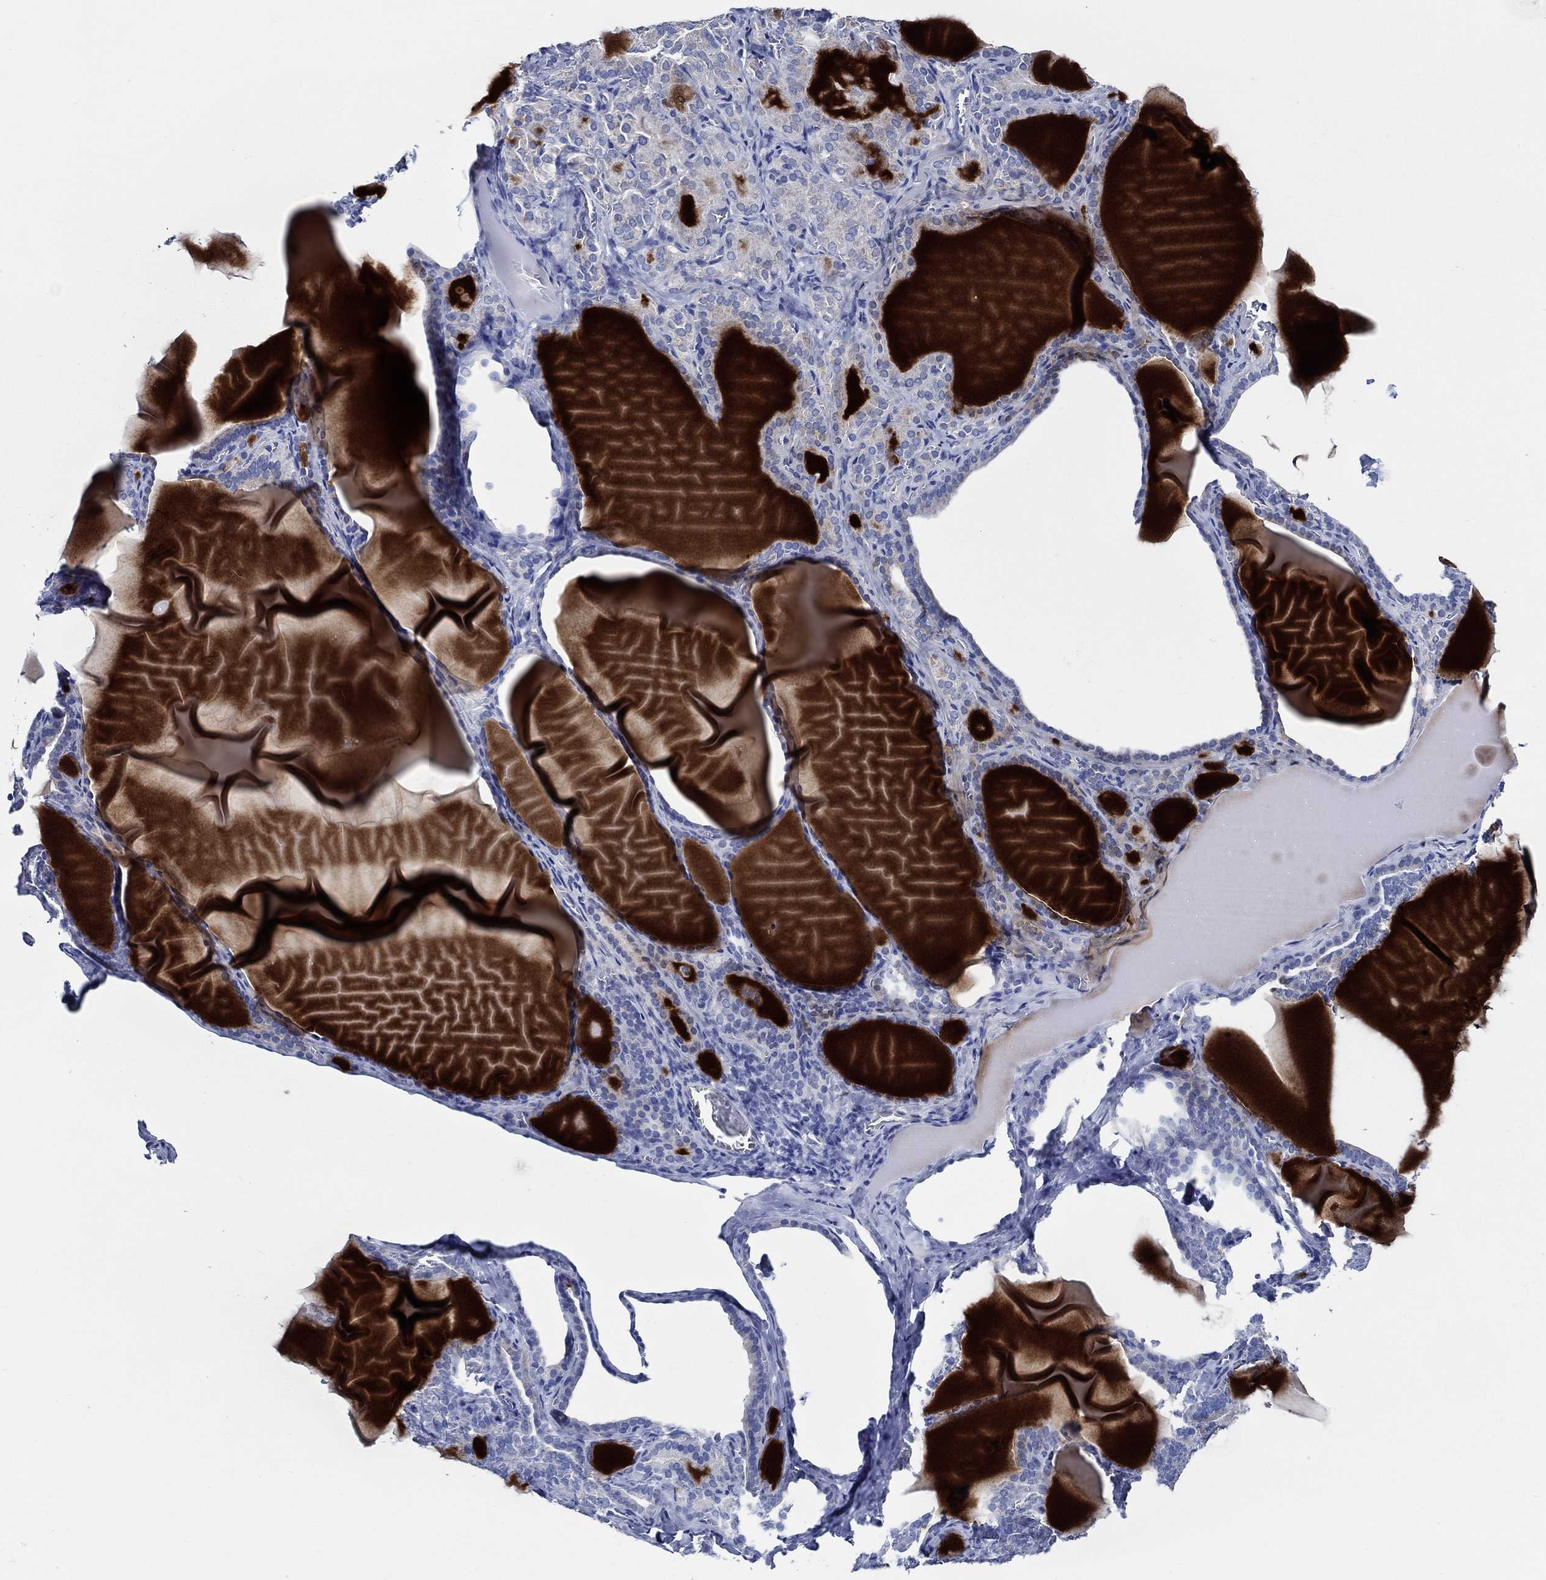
{"staining": {"intensity": "negative", "quantity": "none", "location": "none"}, "tissue": "thyroid gland", "cell_type": "Glandular cells", "image_type": "normal", "snomed": [{"axis": "morphology", "description": "Normal tissue, NOS"}, {"axis": "morphology", "description": "Hyperplasia, NOS"}, {"axis": "topography", "description": "Thyroid gland"}], "caption": "IHC image of benign thyroid gland stained for a protein (brown), which demonstrates no positivity in glandular cells.", "gene": "SKOR1", "patient": {"sex": "female", "age": 27}}